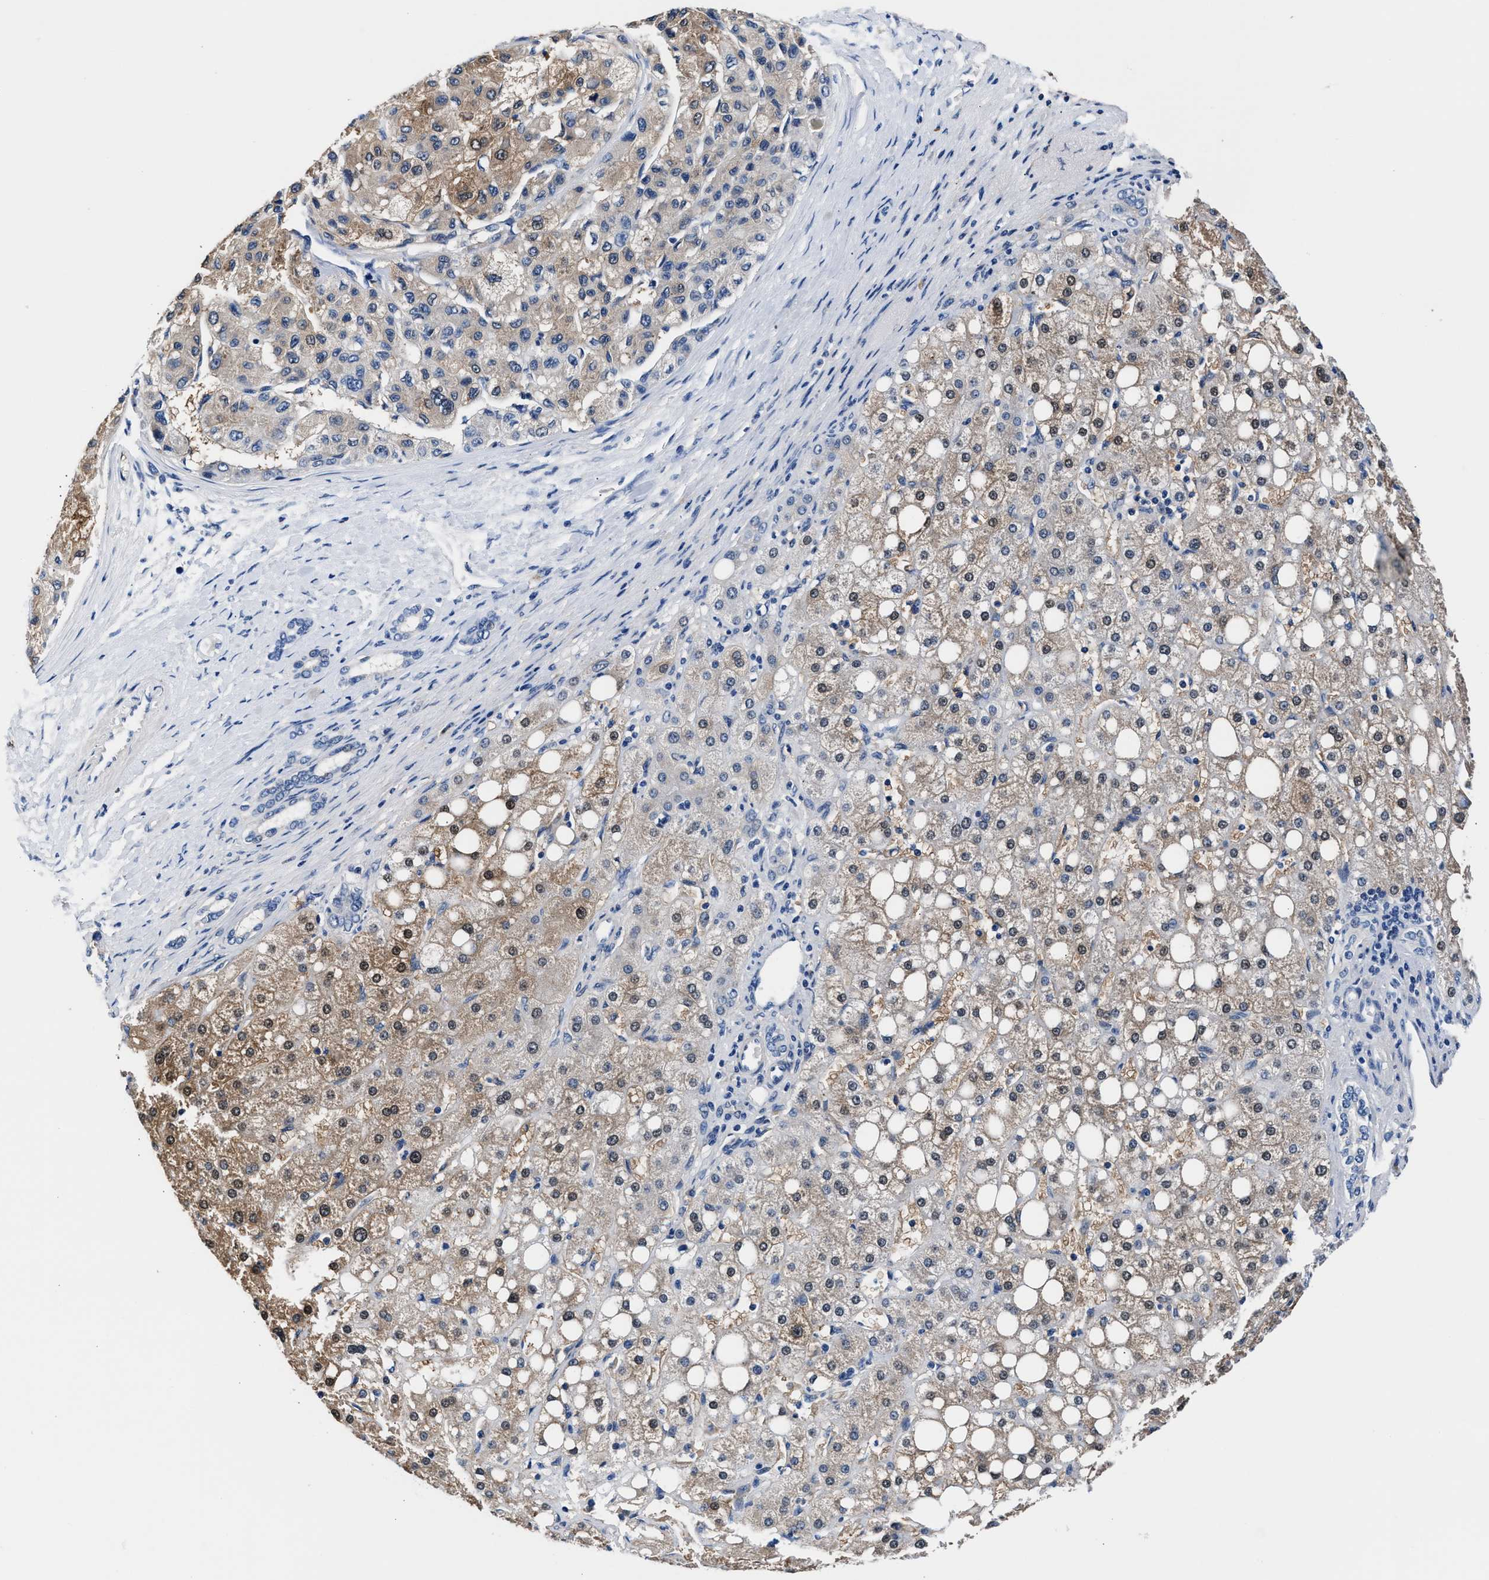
{"staining": {"intensity": "weak", "quantity": ">75%", "location": "cytoplasmic/membranous"}, "tissue": "liver cancer", "cell_type": "Tumor cells", "image_type": "cancer", "snomed": [{"axis": "morphology", "description": "Carcinoma, Hepatocellular, NOS"}, {"axis": "topography", "description": "Liver"}], "caption": "Protein staining of hepatocellular carcinoma (liver) tissue exhibits weak cytoplasmic/membranous staining in about >75% of tumor cells.", "gene": "GSTM1", "patient": {"sex": "male", "age": 80}}